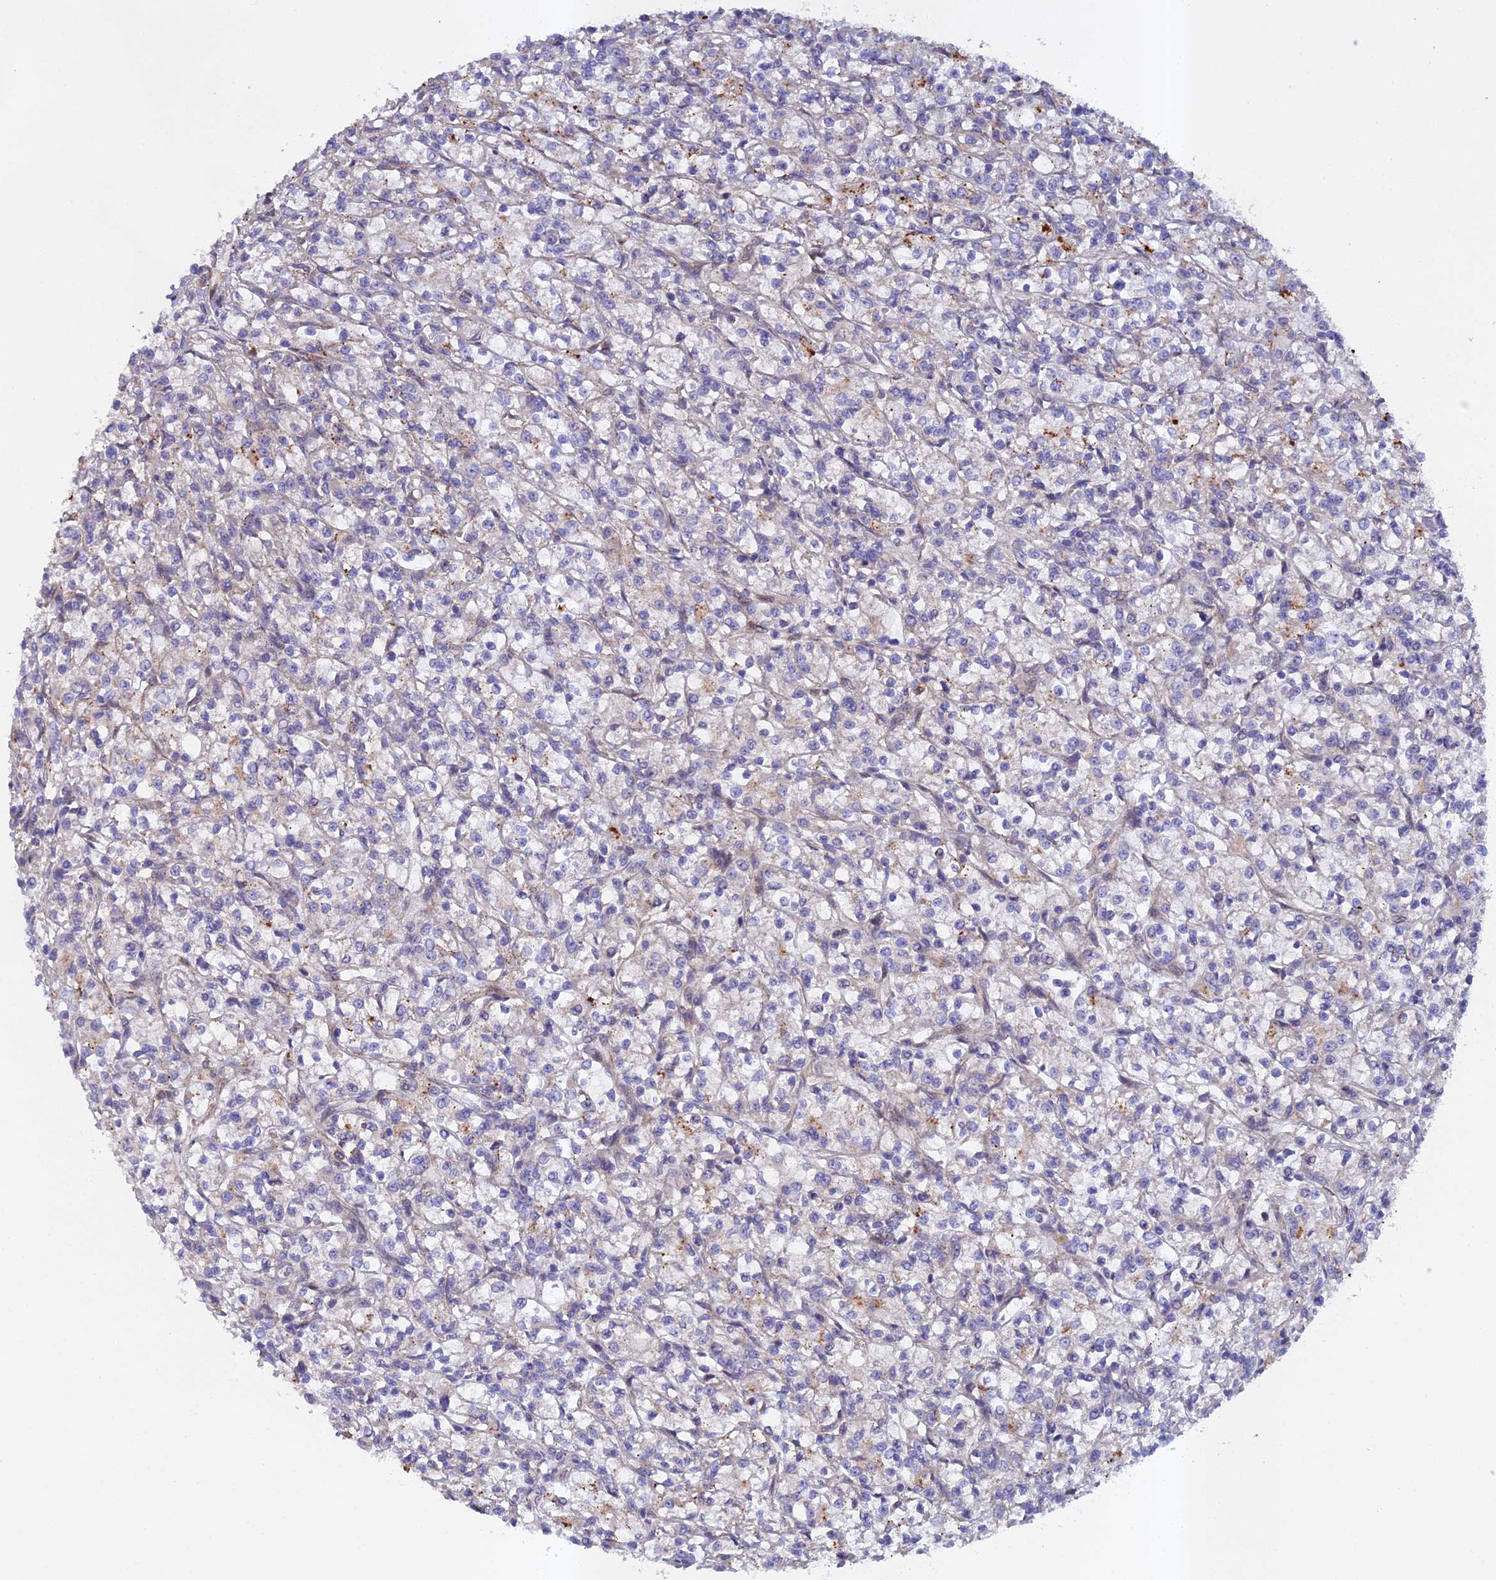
{"staining": {"intensity": "negative", "quantity": "none", "location": "none"}, "tissue": "renal cancer", "cell_type": "Tumor cells", "image_type": "cancer", "snomed": [{"axis": "morphology", "description": "Adenocarcinoma, NOS"}, {"axis": "topography", "description": "Kidney"}], "caption": "IHC histopathology image of neoplastic tissue: renal cancer stained with DAB (3,3'-diaminobenzidine) shows no significant protein staining in tumor cells. (Brightfield microscopy of DAB IHC at high magnification).", "gene": "RALGAPA2", "patient": {"sex": "female", "age": 59}}